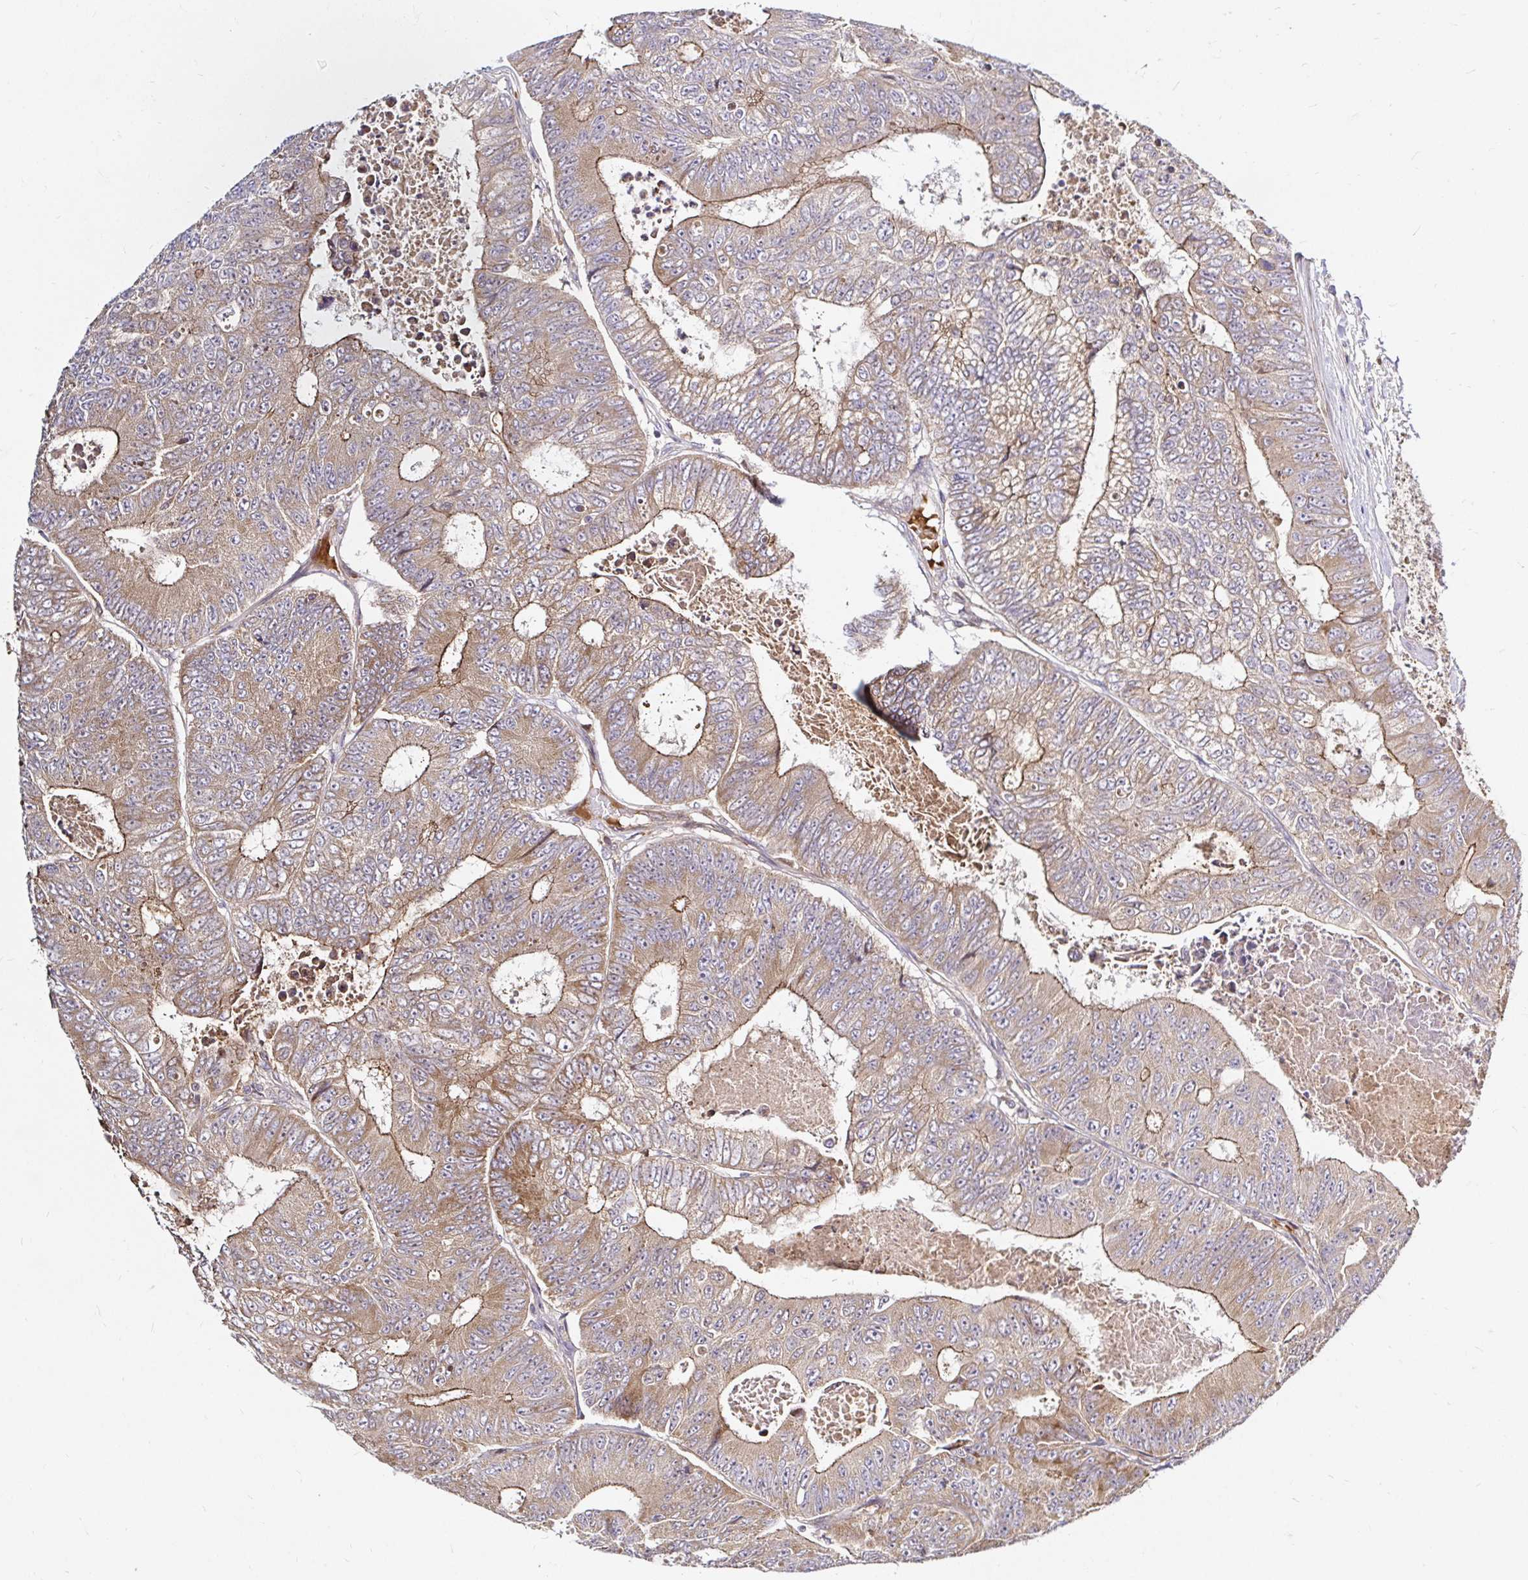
{"staining": {"intensity": "moderate", "quantity": ">75%", "location": "cytoplasmic/membranous"}, "tissue": "colorectal cancer", "cell_type": "Tumor cells", "image_type": "cancer", "snomed": [{"axis": "morphology", "description": "Adenocarcinoma, NOS"}, {"axis": "topography", "description": "Colon"}], "caption": "Adenocarcinoma (colorectal) stained with DAB (3,3'-diaminobenzidine) immunohistochemistry shows medium levels of moderate cytoplasmic/membranous staining in about >75% of tumor cells. The staining is performed using DAB brown chromogen to label protein expression. The nuclei are counter-stained blue using hematoxylin.", "gene": "ARHGEF37", "patient": {"sex": "female", "age": 48}}